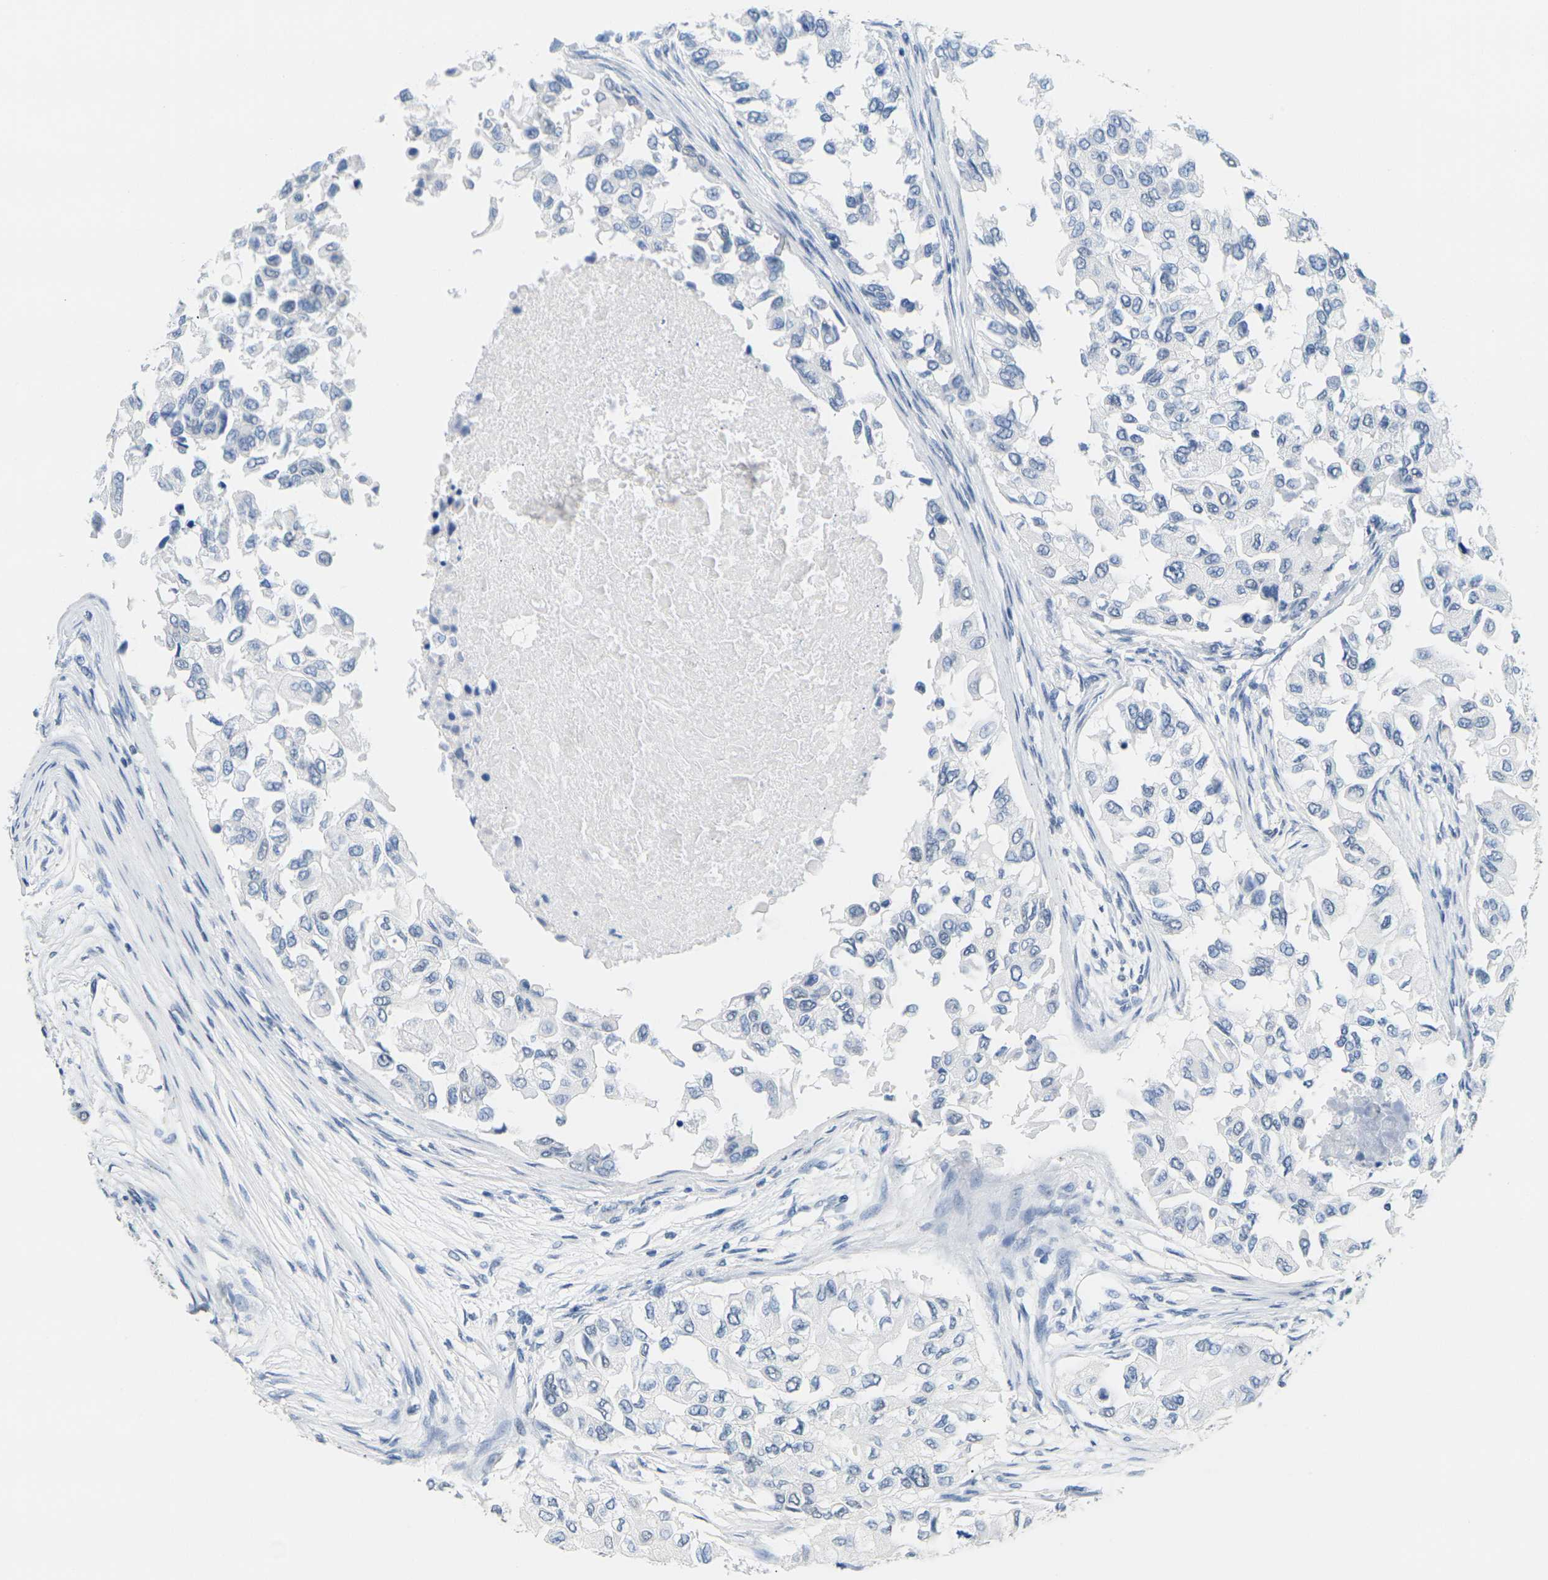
{"staining": {"intensity": "negative", "quantity": "none", "location": "none"}, "tissue": "breast cancer", "cell_type": "Tumor cells", "image_type": "cancer", "snomed": [{"axis": "morphology", "description": "Normal tissue, NOS"}, {"axis": "morphology", "description": "Duct carcinoma"}, {"axis": "topography", "description": "Breast"}], "caption": "This photomicrograph is of invasive ductal carcinoma (breast) stained with IHC to label a protein in brown with the nuclei are counter-stained blue. There is no staining in tumor cells.", "gene": "CTAG1A", "patient": {"sex": "female", "age": 49}}